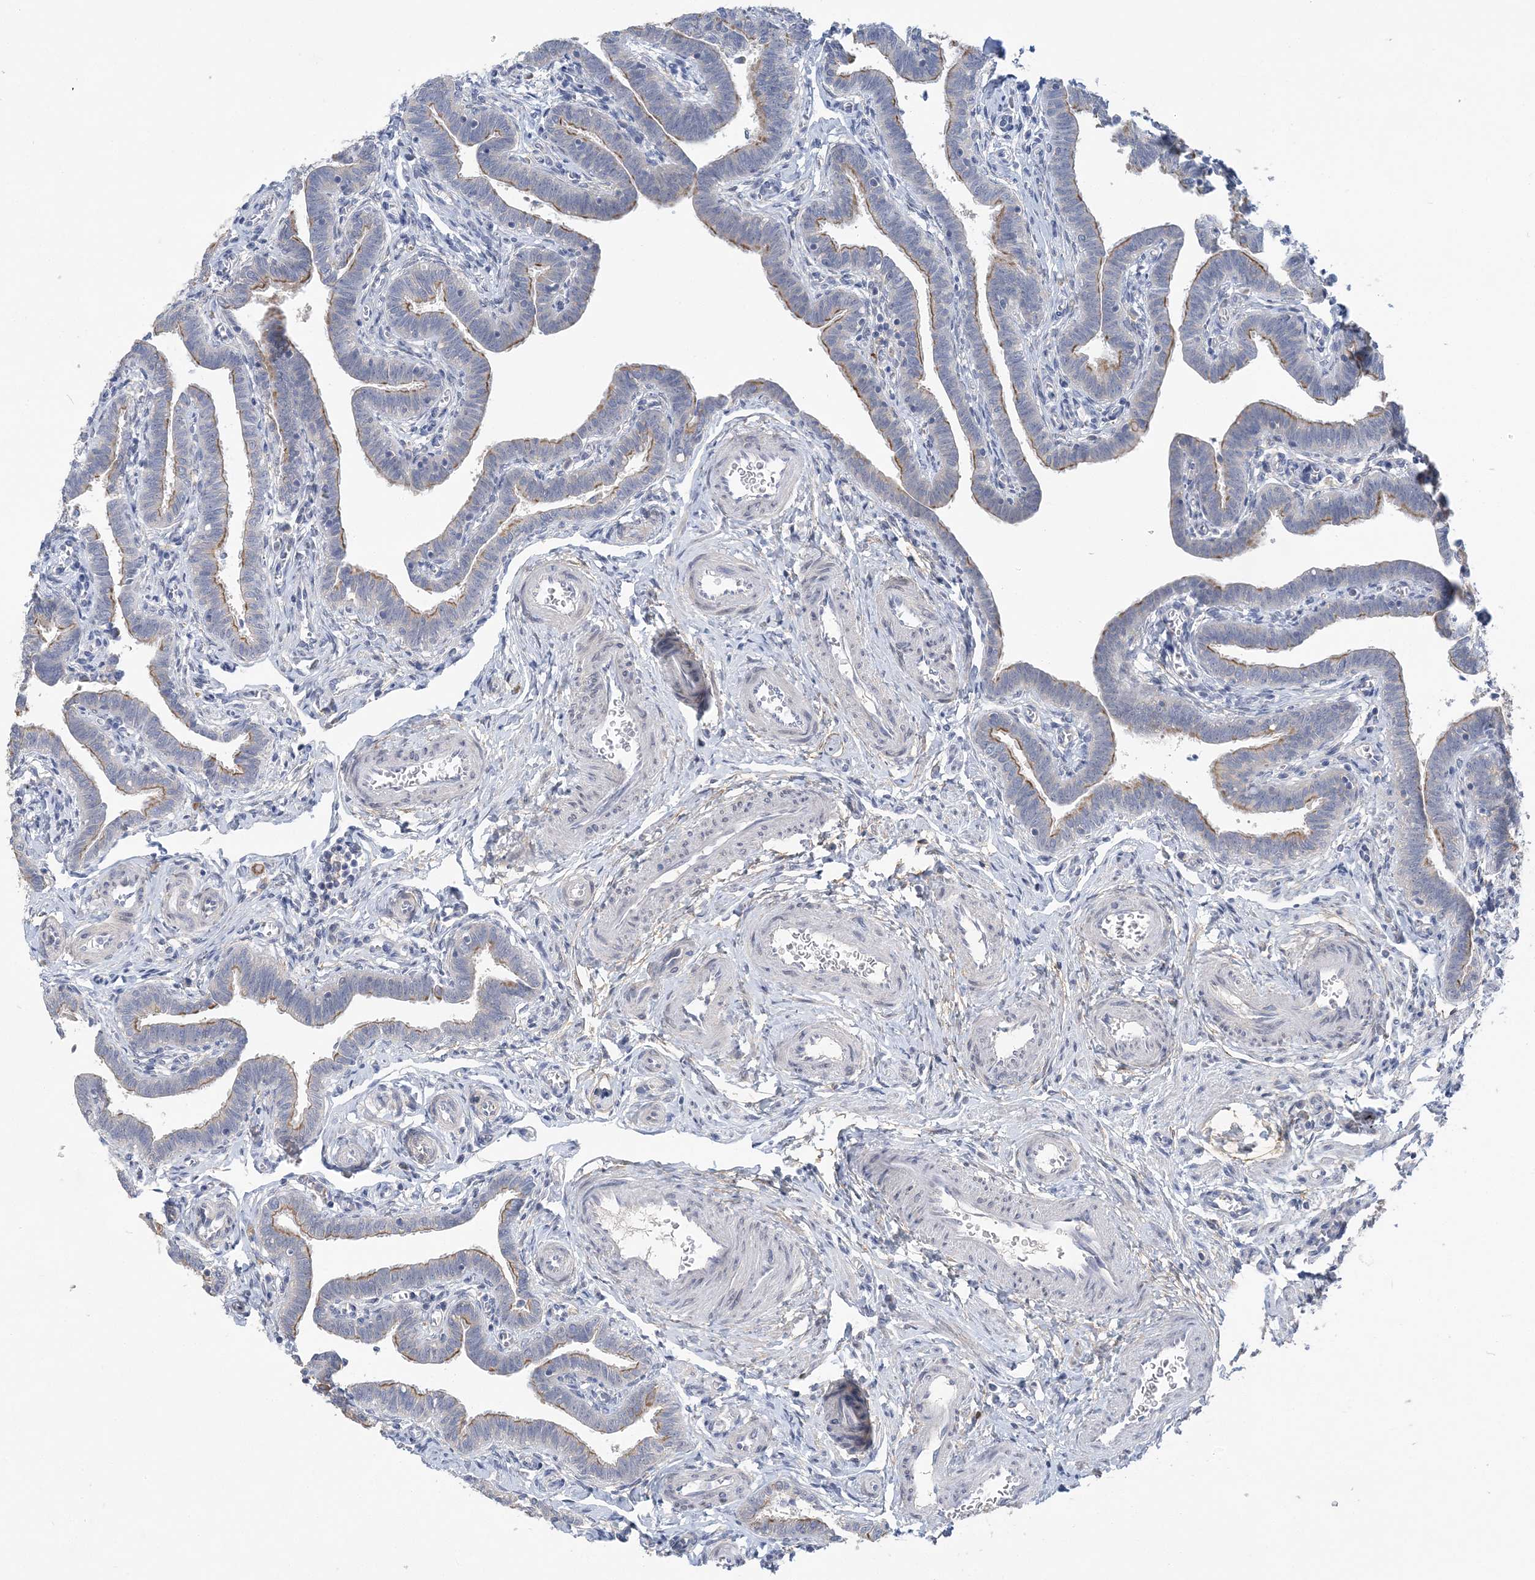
{"staining": {"intensity": "moderate", "quantity": "25%-75%", "location": "cytoplasmic/membranous"}, "tissue": "fallopian tube", "cell_type": "Glandular cells", "image_type": "normal", "snomed": [{"axis": "morphology", "description": "Normal tissue, NOS"}, {"axis": "topography", "description": "Fallopian tube"}], "caption": "Fallopian tube stained with DAB (3,3'-diaminobenzidine) immunohistochemistry (IHC) shows medium levels of moderate cytoplasmic/membranous staining in approximately 25%-75% of glandular cells.", "gene": "ANKRD35", "patient": {"sex": "female", "age": 36}}